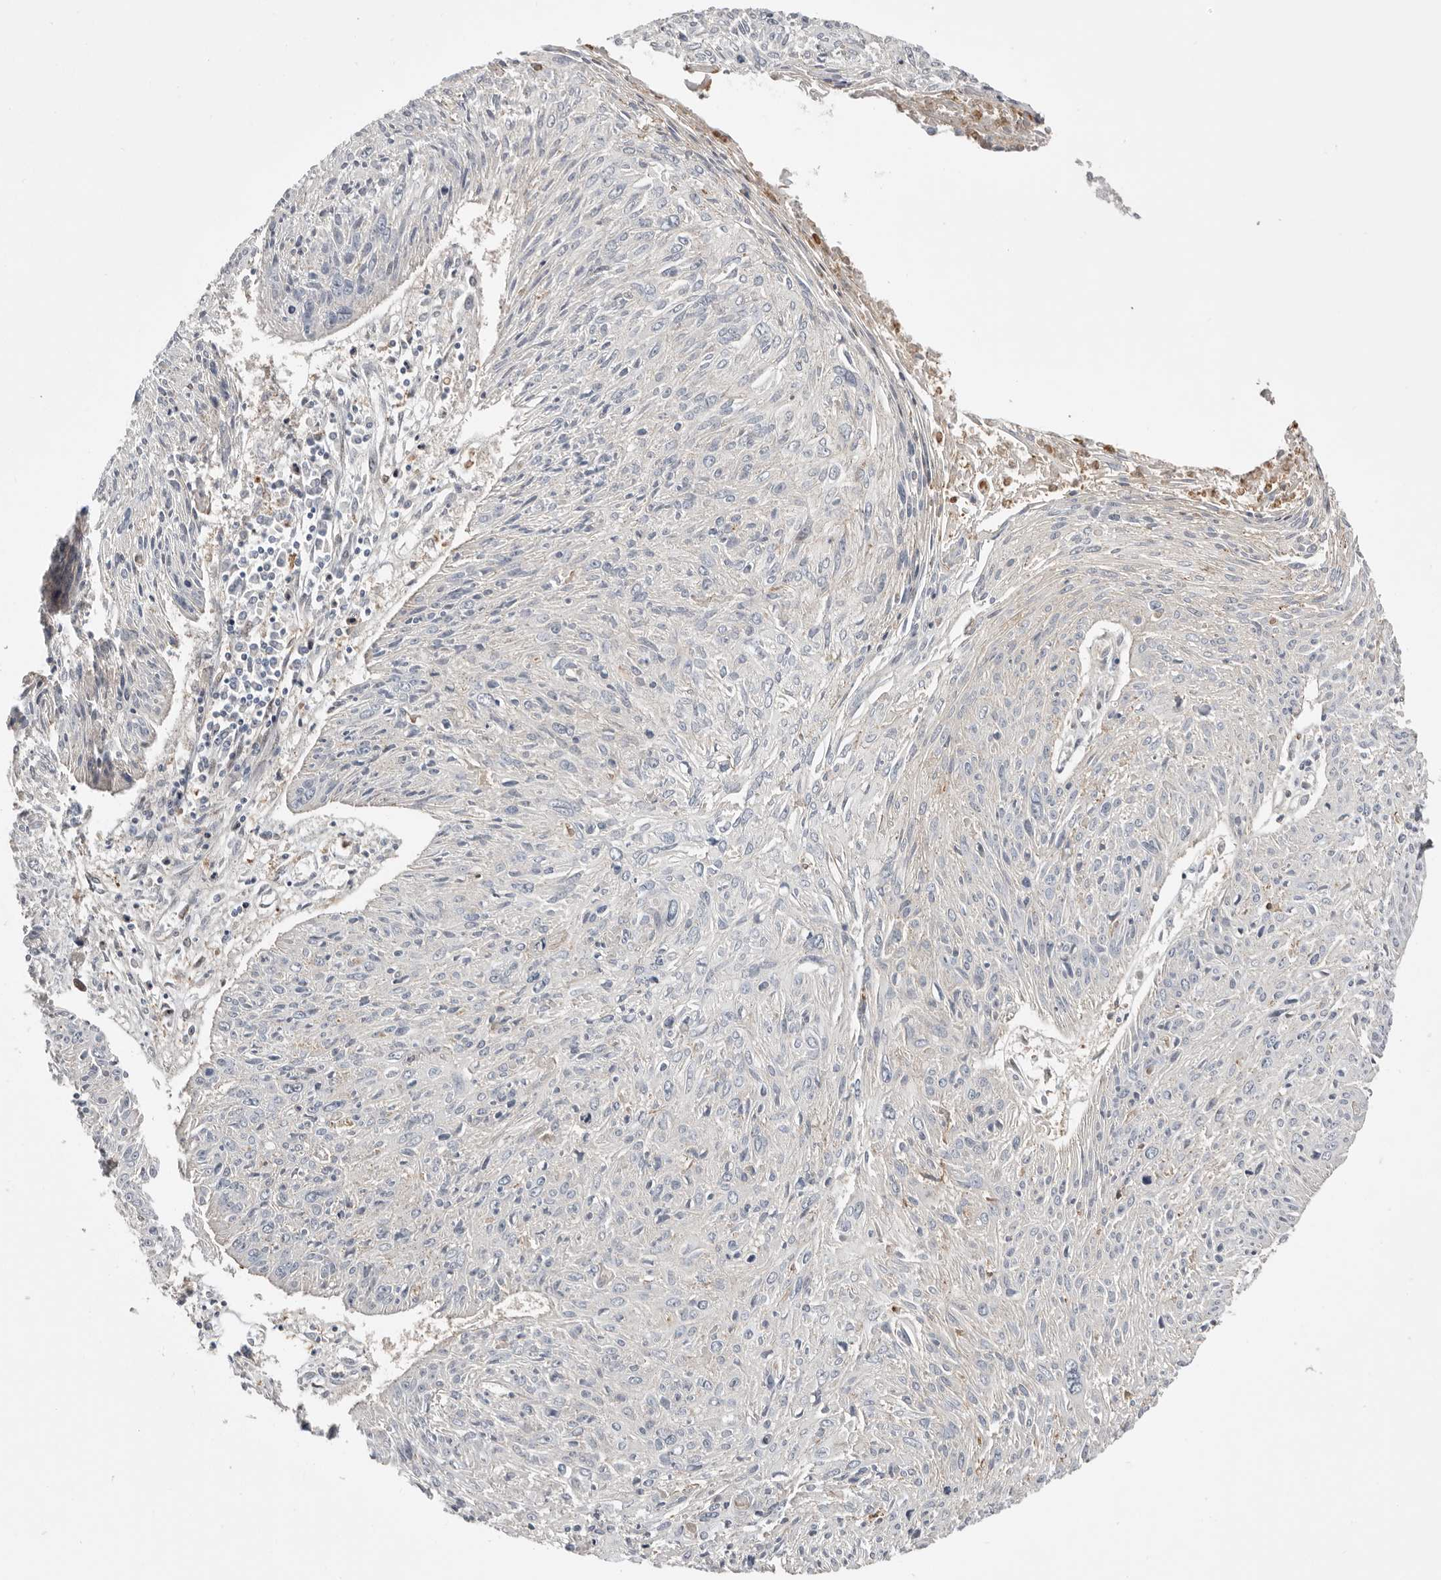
{"staining": {"intensity": "negative", "quantity": "none", "location": "none"}, "tissue": "cervical cancer", "cell_type": "Tumor cells", "image_type": "cancer", "snomed": [{"axis": "morphology", "description": "Squamous cell carcinoma, NOS"}, {"axis": "topography", "description": "Cervix"}], "caption": "Human cervical cancer (squamous cell carcinoma) stained for a protein using immunohistochemistry (IHC) shows no positivity in tumor cells.", "gene": "MSRB2", "patient": {"sex": "female", "age": 51}}